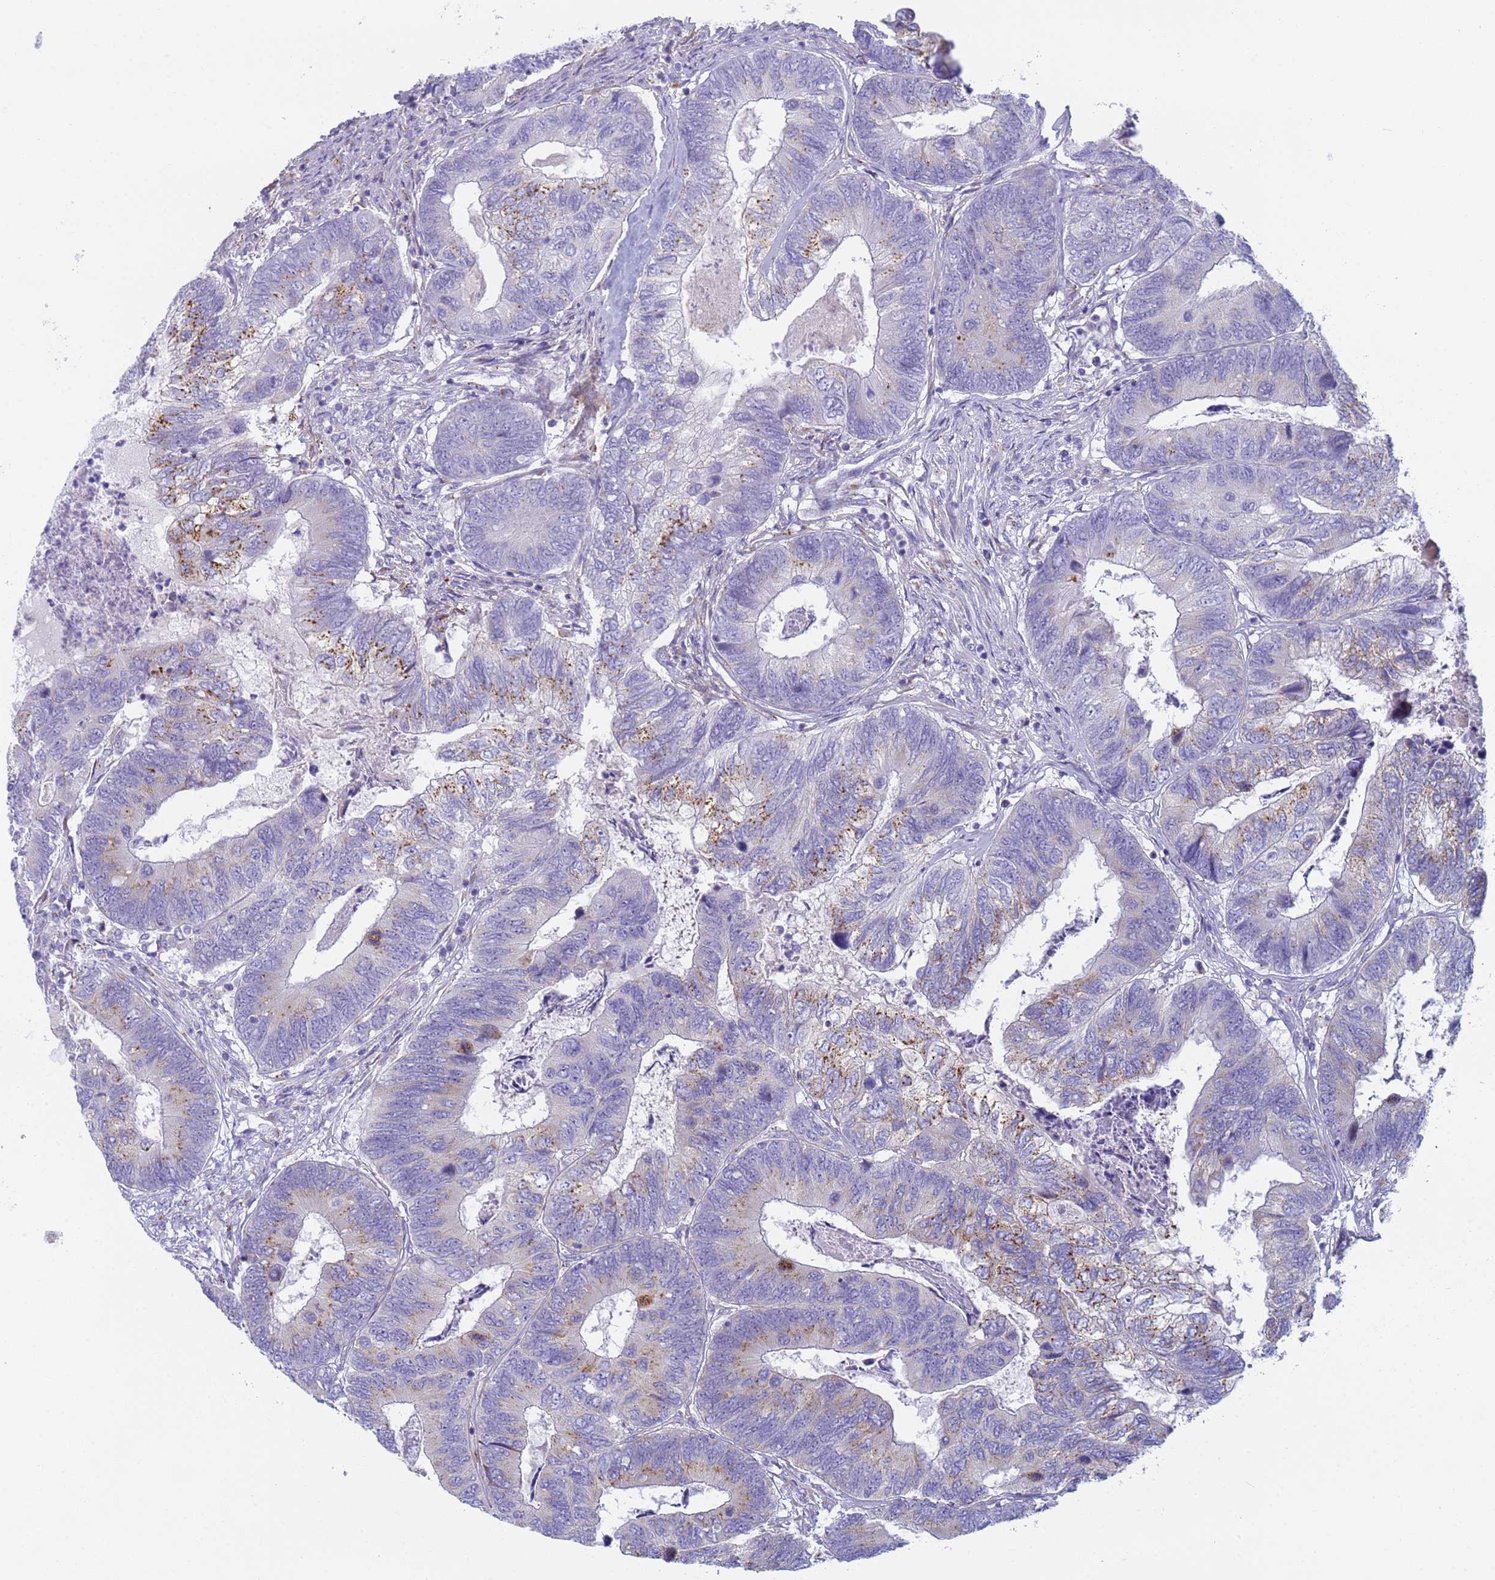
{"staining": {"intensity": "moderate", "quantity": "<25%", "location": "cytoplasmic/membranous"}, "tissue": "colorectal cancer", "cell_type": "Tumor cells", "image_type": "cancer", "snomed": [{"axis": "morphology", "description": "Adenocarcinoma, NOS"}, {"axis": "topography", "description": "Colon"}], "caption": "Protein staining reveals moderate cytoplasmic/membranous expression in about <25% of tumor cells in colorectal cancer (adenocarcinoma).", "gene": "CR1", "patient": {"sex": "female", "age": 67}}